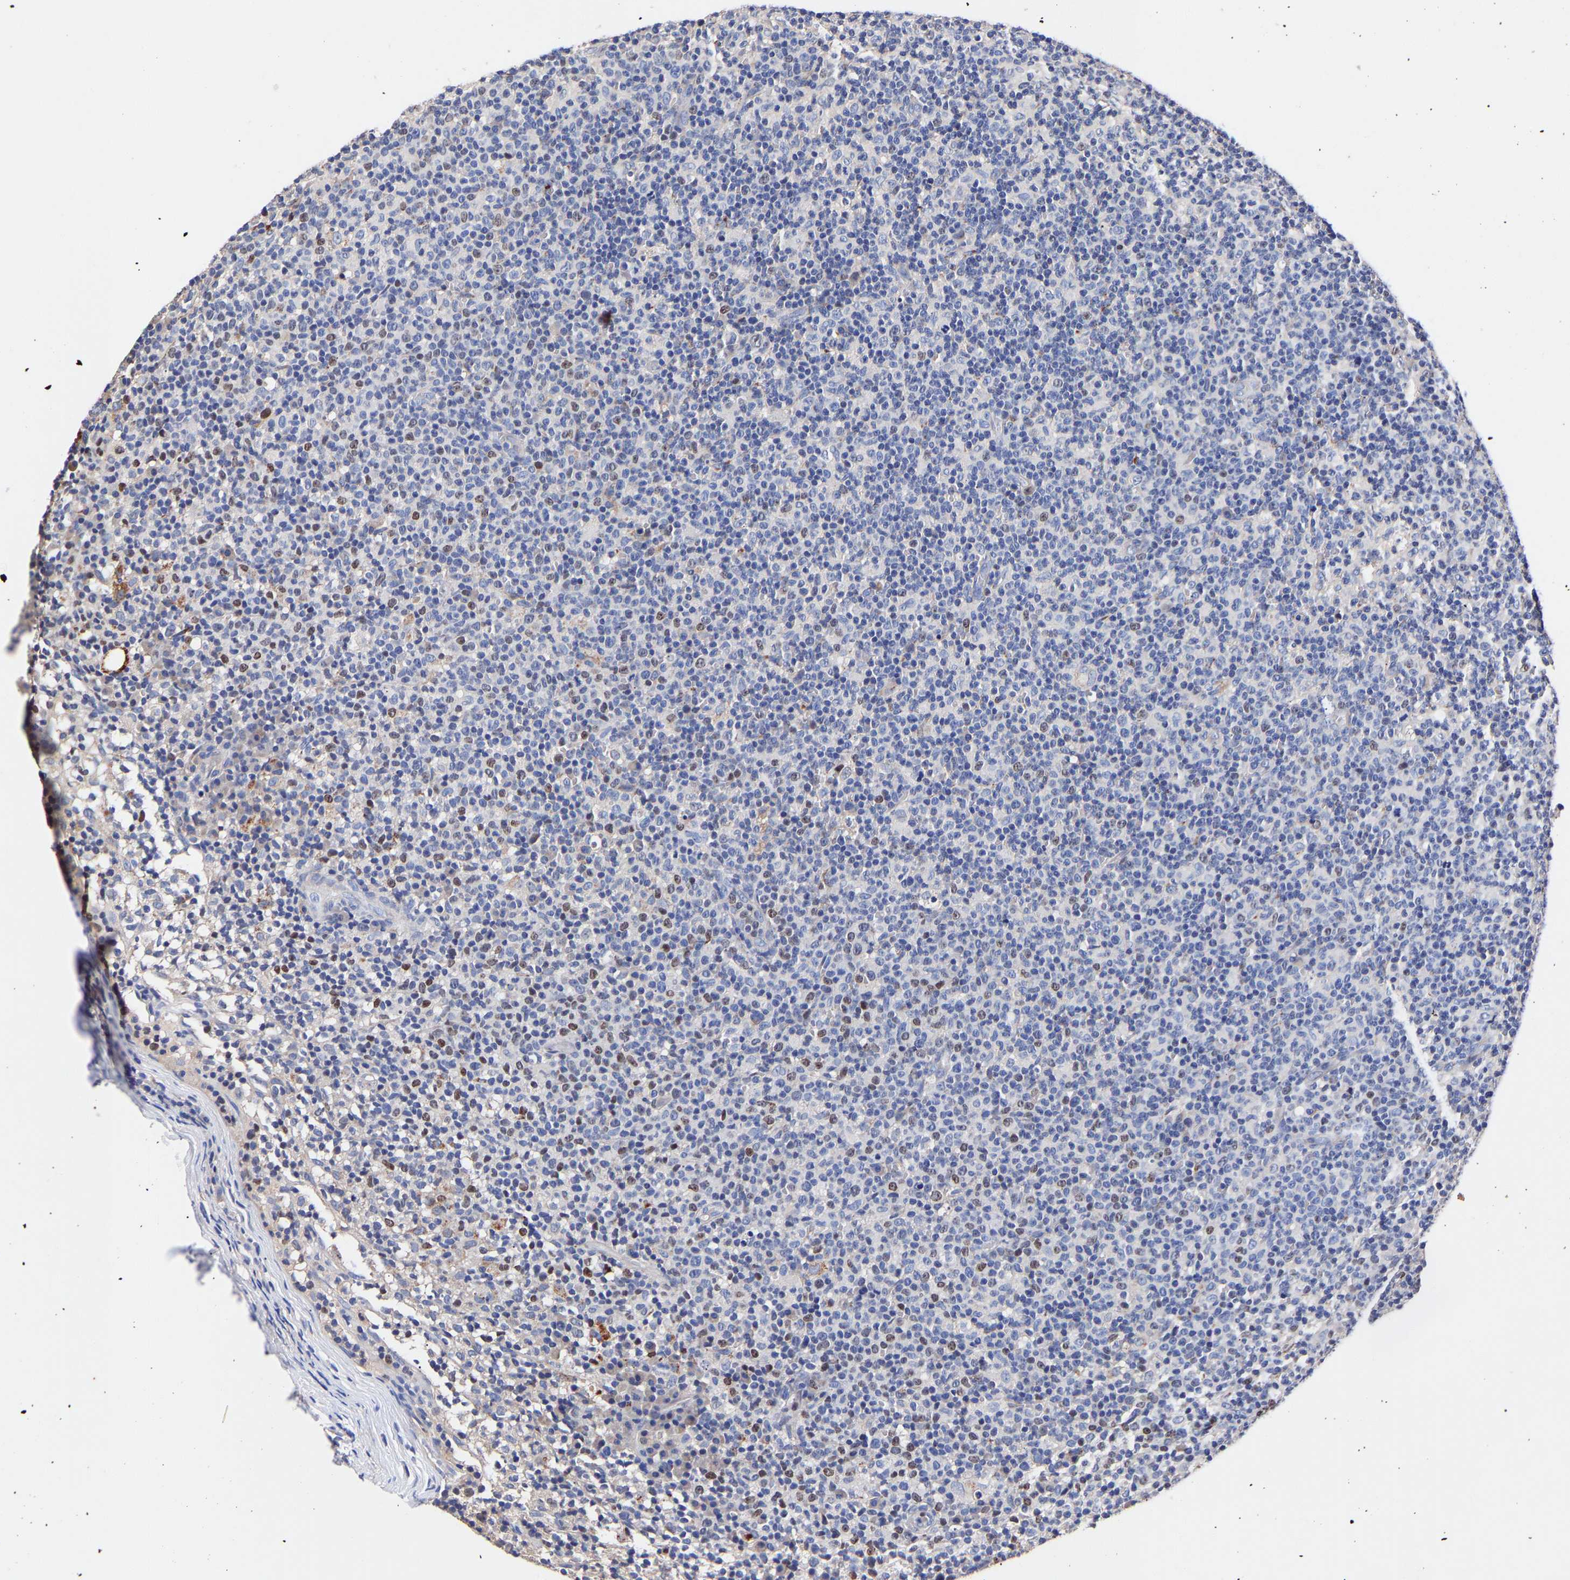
{"staining": {"intensity": "negative", "quantity": "none", "location": "none"}, "tissue": "lymph node", "cell_type": "Germinal center cells", "image_type": "normal", "snomed": [{"axis": "morphology", "description": "Normal tissue, NOS"}, {"axis": "morphology", "description": "Inflammation, NOS"}, {"axis": "topography", "description": "Lymph node"}], "caption": "Germinal center cells show no significant protein staining in benign lymph node. (Stains: DAB IHC with hematoxylin counter stain, Microscopy: brightfield microscopy at high magnification).", "gene": "SEM1", "patient": {"sex": "male", "age": 55}}